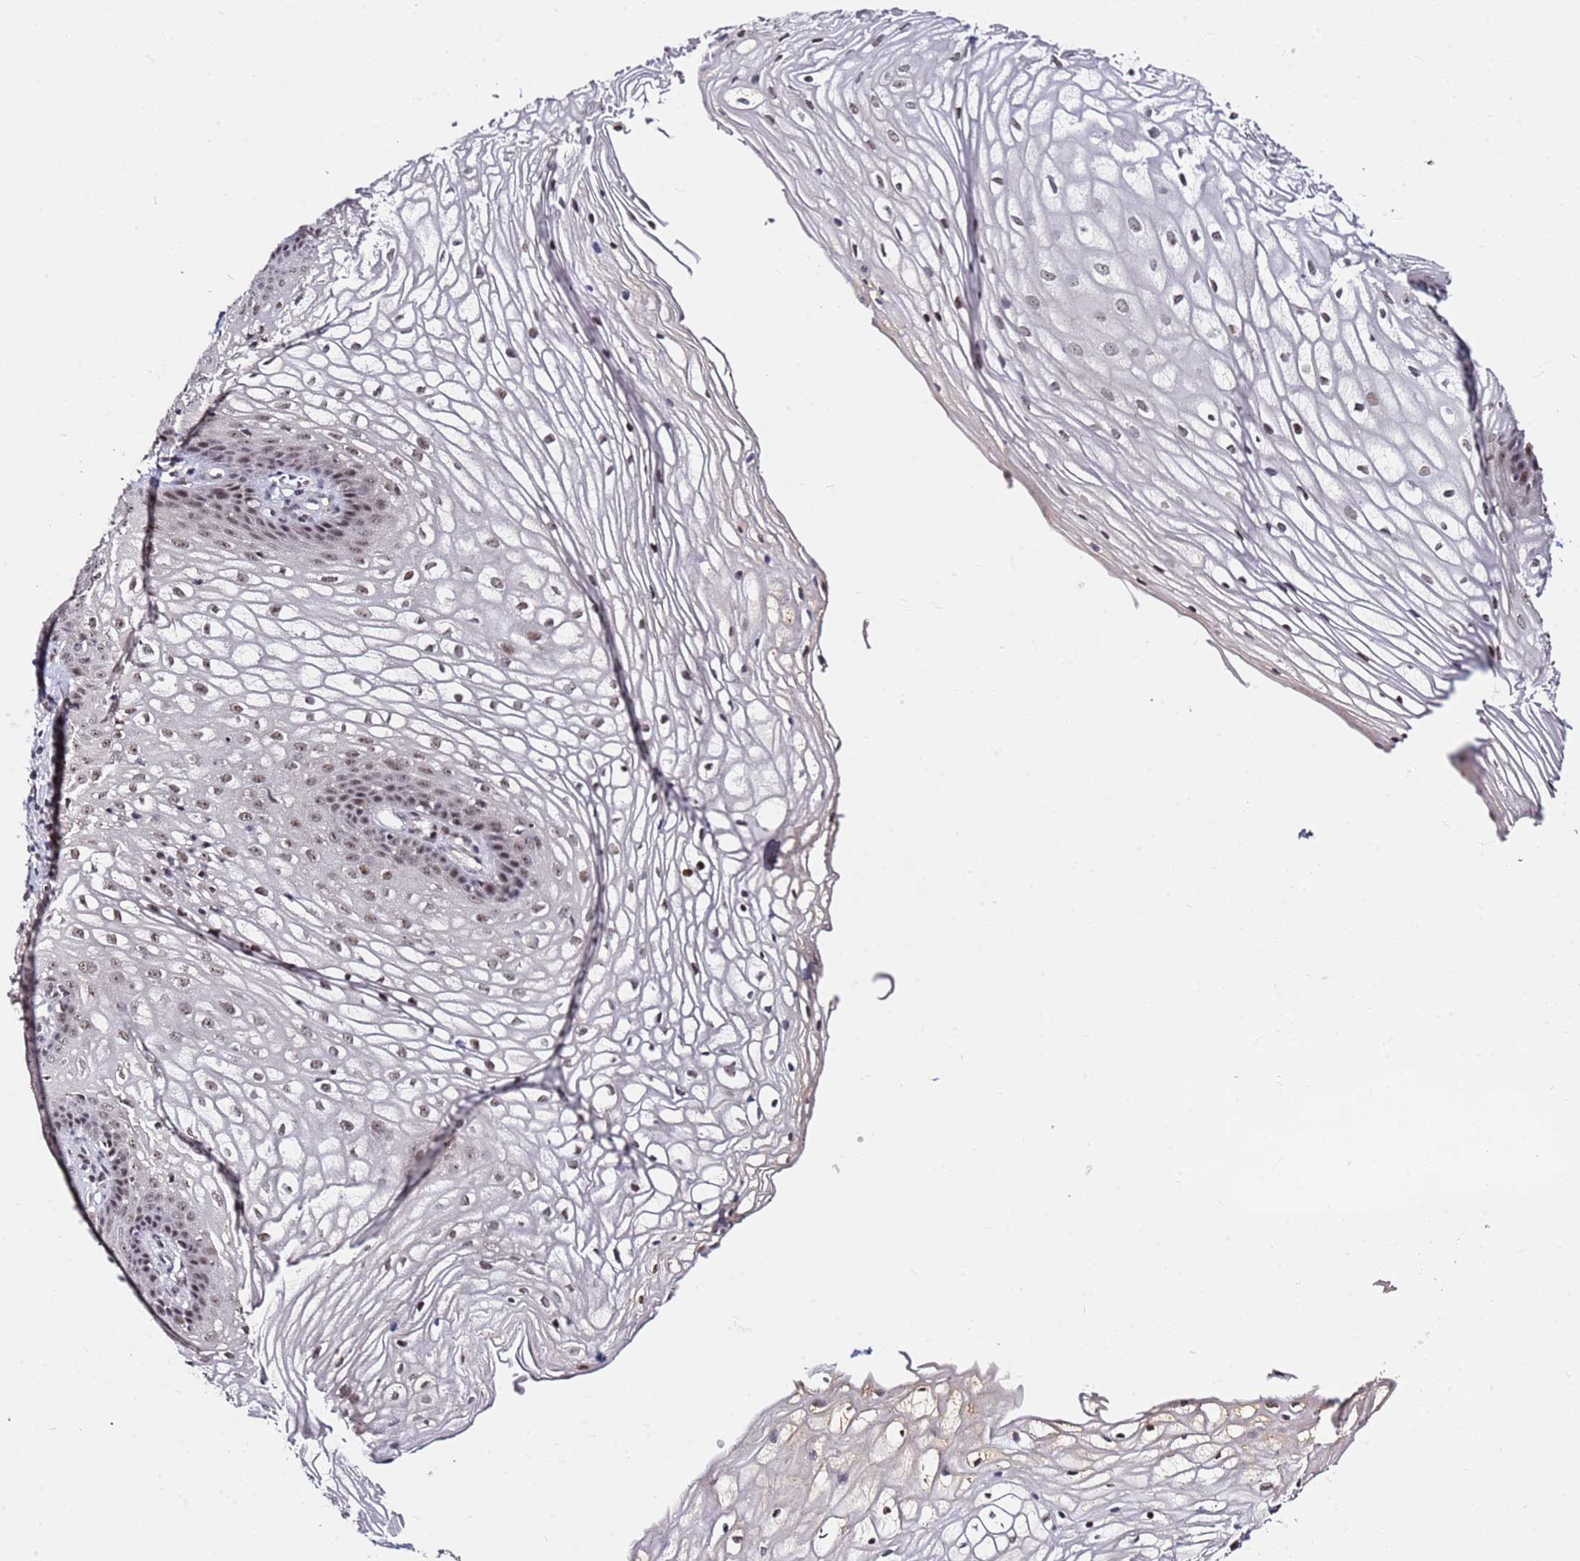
{"staining": {"intensity": "moderate", "quantity": ">75%", "location": "nuclear"}, "tissue": "vagina", "cell_type": "Squamous epithelial cells", "image_type": "normal", "snomed": [{"axis": "morphology", "description": "Normal tissue, NOS"}, {"axis": "topography", "description": "Vagina"}], "caption": "Immunohistochemical staining of unremarkable vagina exhibits >75% levels of moderate nuclear protein positivity in about >75% of squamous epithelial cells. The protein of interest is stained brown, and the nuclei are stained in blue (DAB IHC with brightfield microscopy, high magnification).", "gene": "FCF1", "patient": {"sex": "female", "age": 34}}